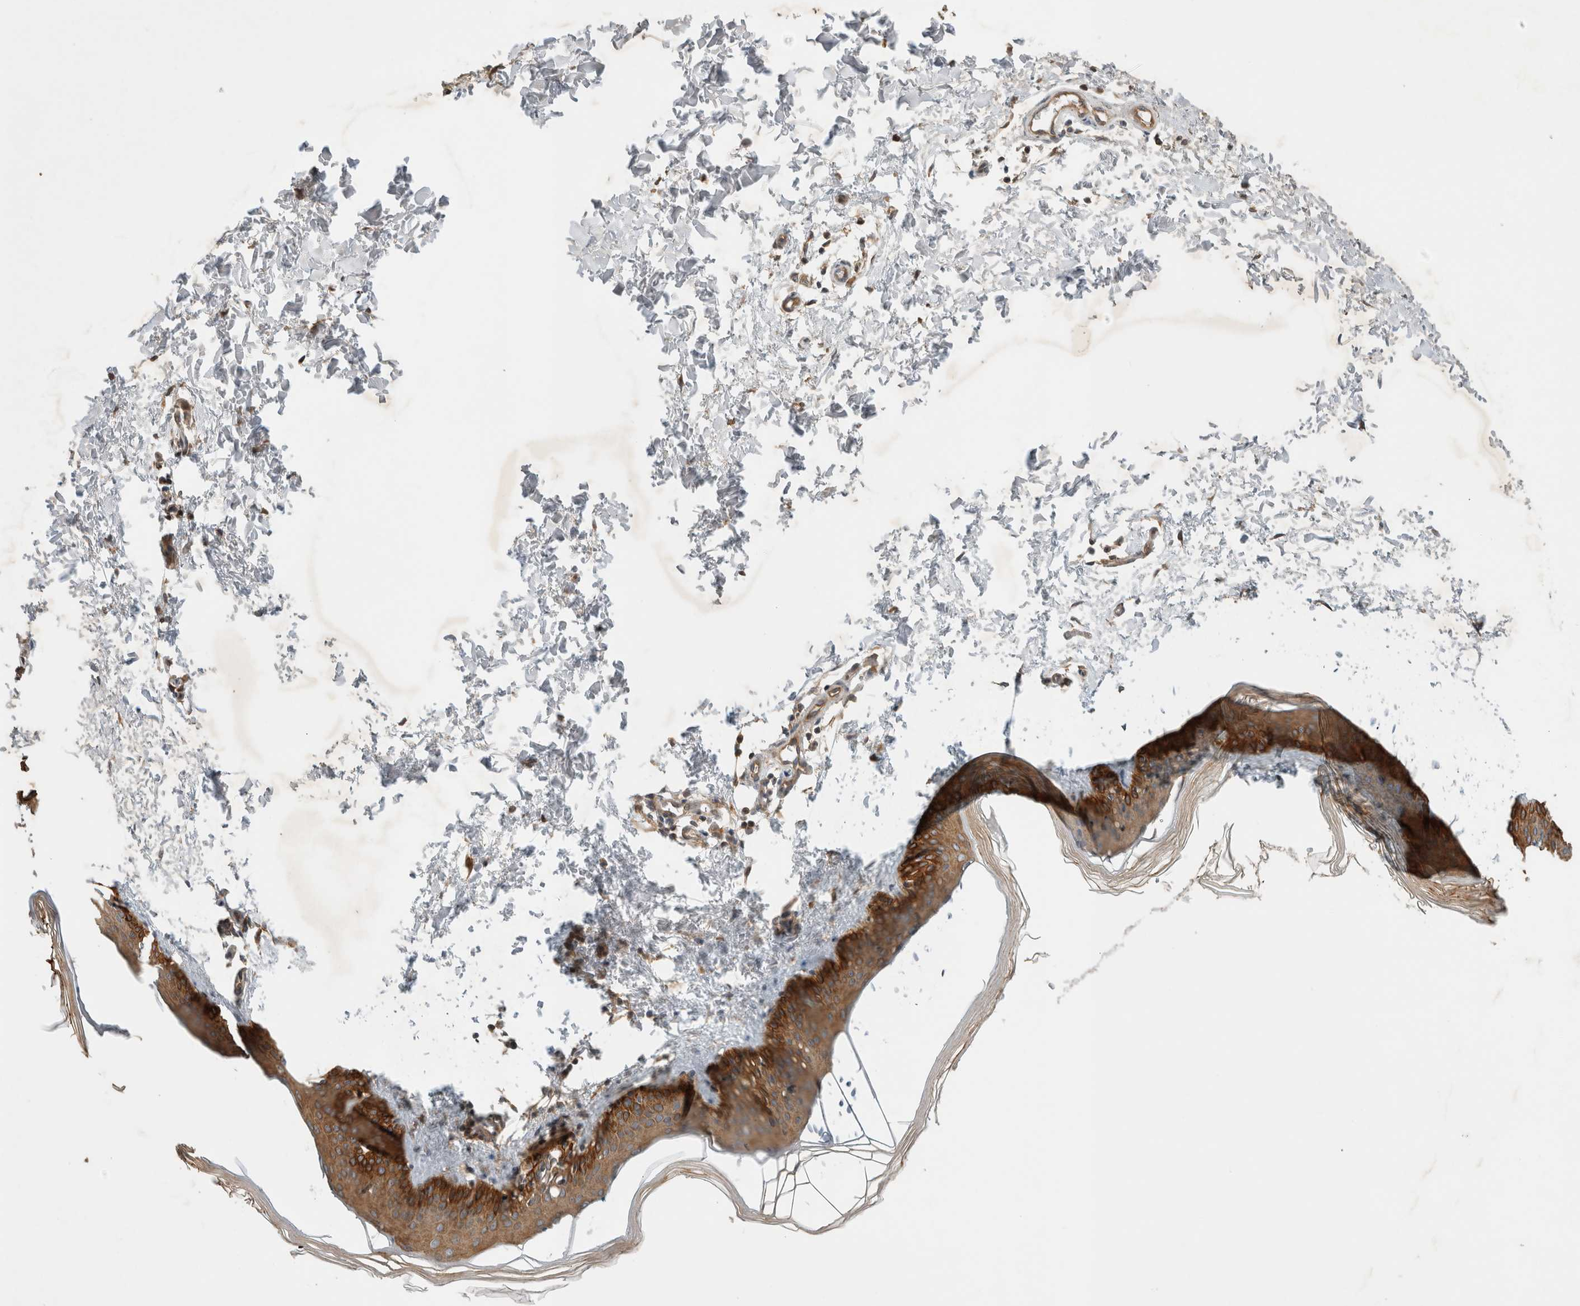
{"staining": {"intensity": "moderate", "quantity": ">75%", "location": "cytoplasmic/membranous"}, "tissue": "skin", "cell_type": "Fibroblasts", "image_type": "normal", "snomed": [{"axis": "morphology", "description": "Normal tissue, NOS"}, {"axis": "topography", "description": "Skin"}], "caption": "High-power microscopy captured an IHC histopathology image of normal skin, revealing moderate cytoplasmic/membranous staining in about >75% of fibroblasts. (DAB (3,3'-diaminobenzidine) = brown stain, brightfield microscopy at high magnification).", "gene": "ARMC9", "patient": {"sex": "female", "age": 27}}